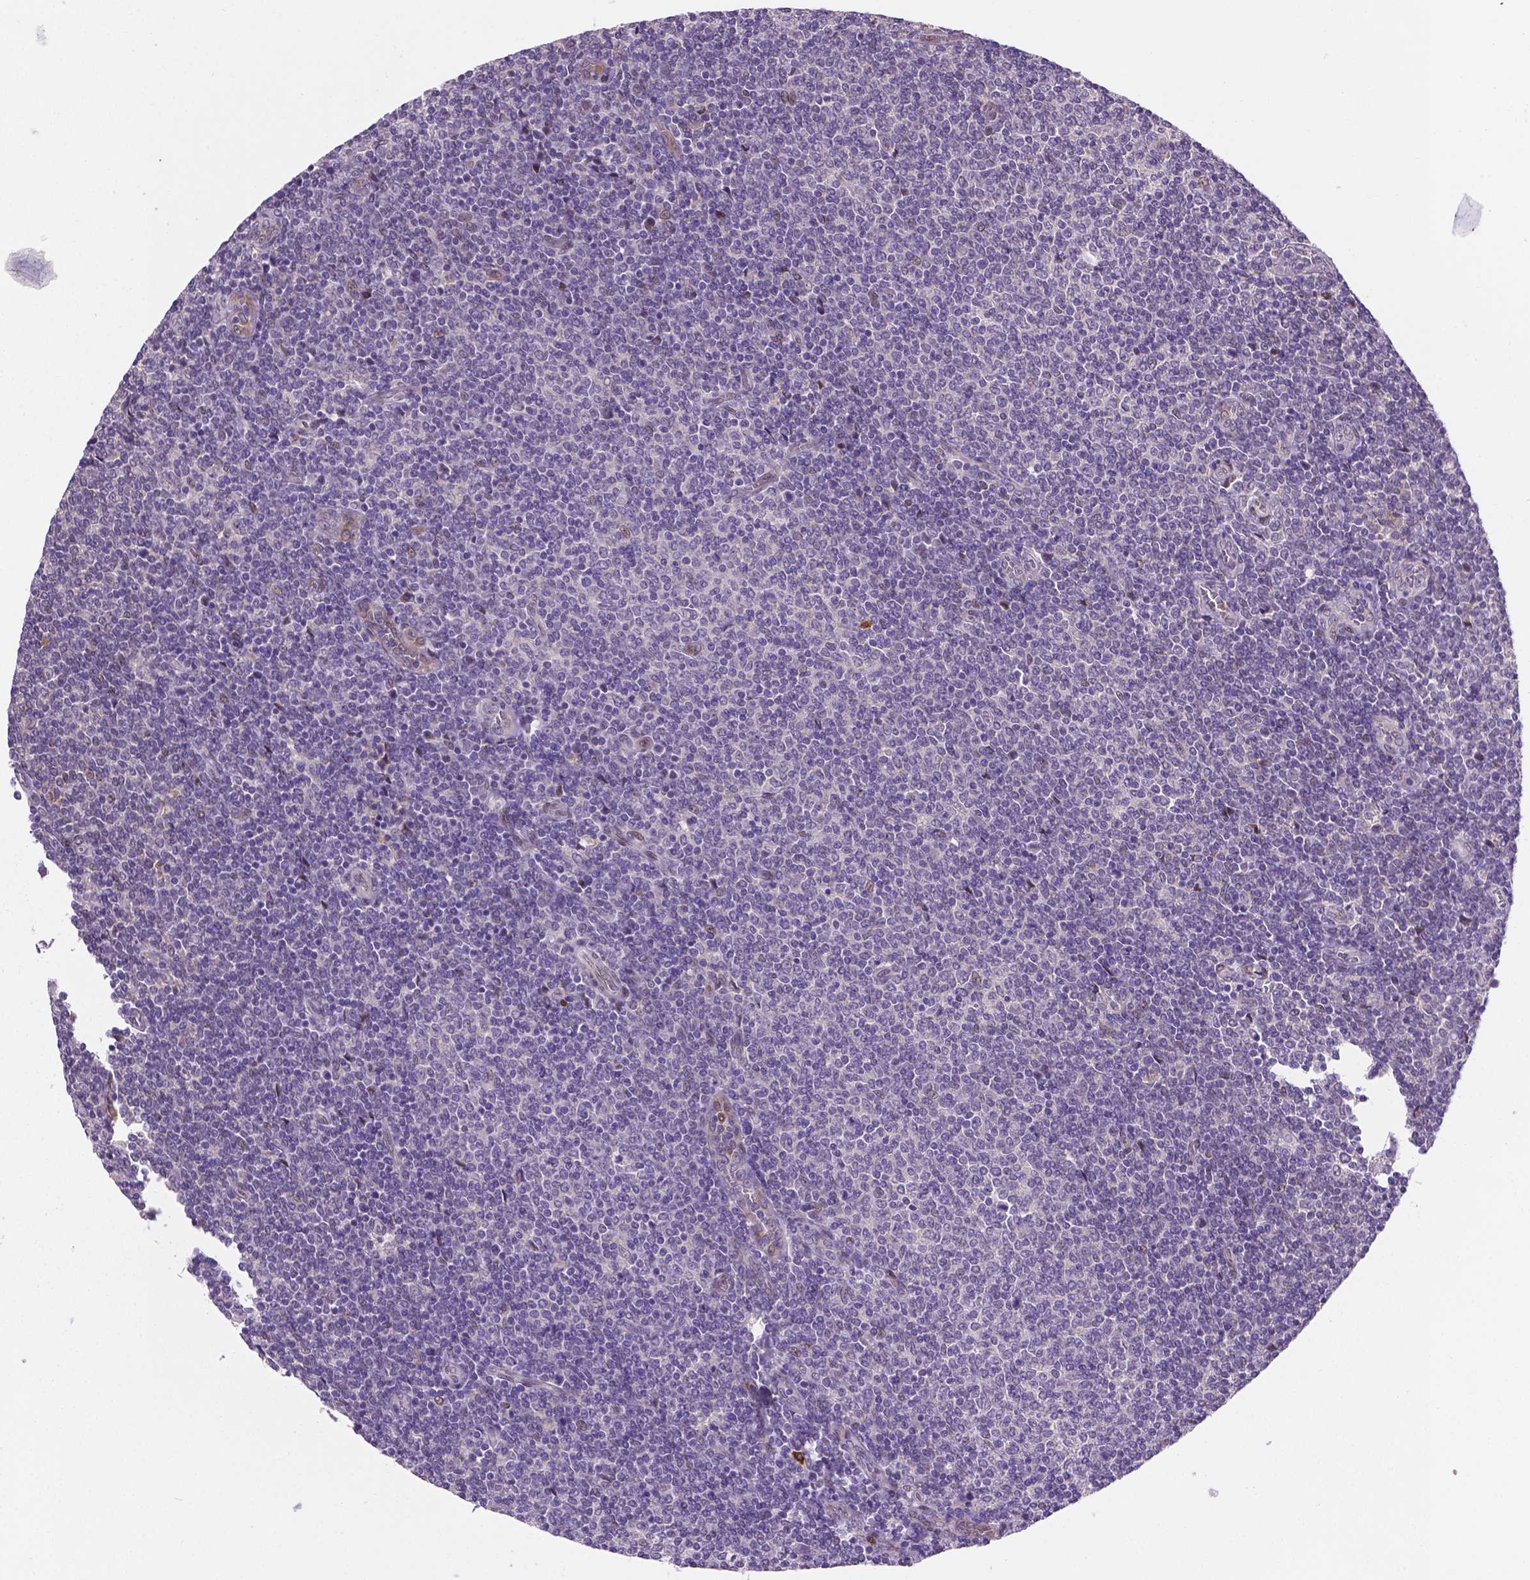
{"staining": {"intensity": "negative", "quantity": "none", "location": "none"}, "tissue": "lymphoma", "cell_type": "Tumor cells", "image_type": "cancer", "snomed": [{"axis": "morphology", "description": "Malignant lymphoma, non-Hodgkin's type, Low grade"}, {"axis": "topography", "description": "Lymph node"}], "caption": "Immunohistochemical staining of human lymphoma reveals no significant positivity in tumor cells.", "gene": "IRF6", "patient": {"sex": "male", "age": 52}}